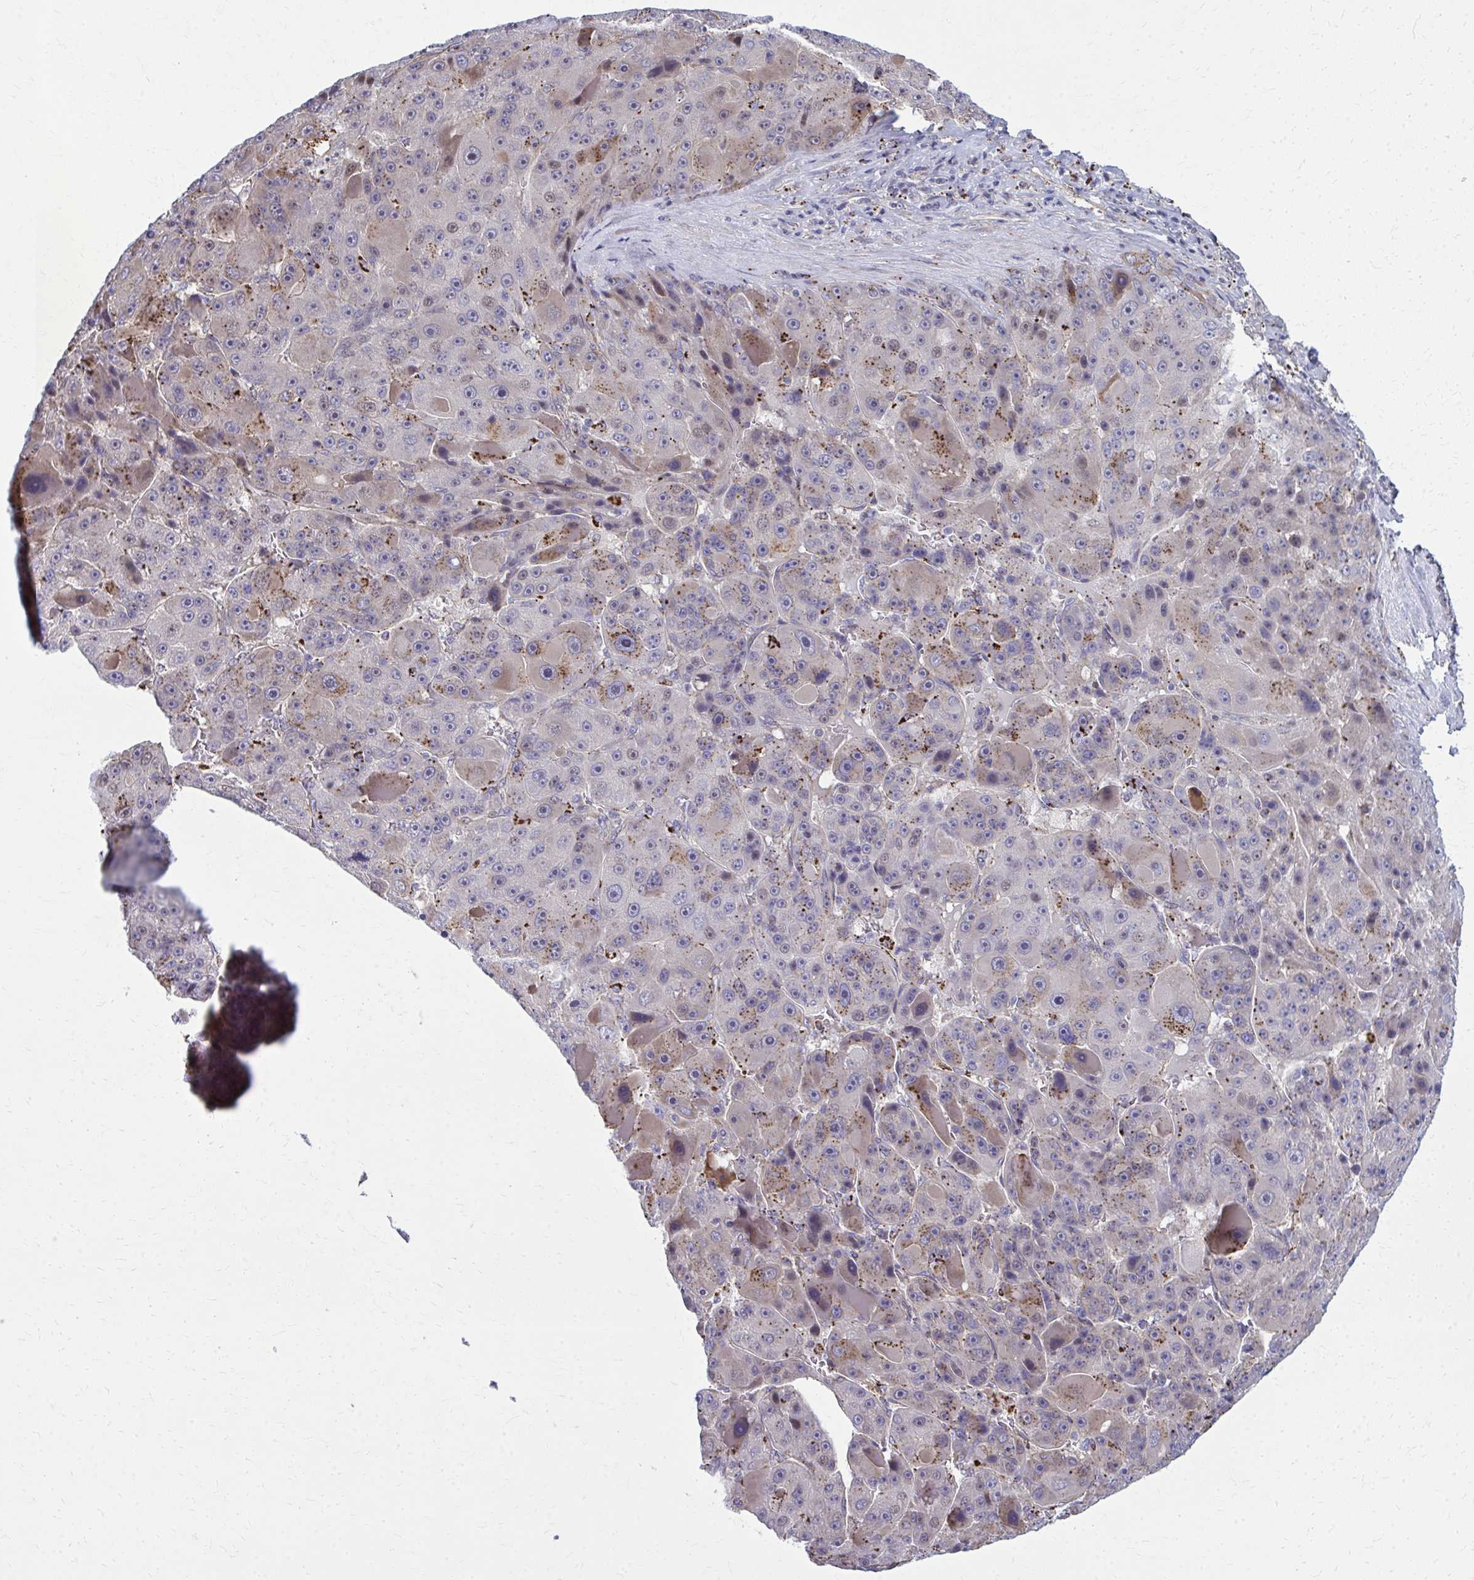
{"staining": {"intensity": "strong", "quantity": "25%-75%", "location": "cytoplasmic/membranous"}, "tissue": "liver cancer", "cell_type": "Tumor cells", "image_type": "cancer", "snomed": [{"axis": "morphology", "description": "Carcinoma, Hepatocellular, NOS"}, {"axis": "topography", "description": "Liver"}], "caption": "Strong cytoplasmic/membranous expression is present in about 25%-75% of tumor cells in hepatocellular carcinoma (liver).", "gene": "LRRC4B", "patient": {"sex": "male", "age": 76}}